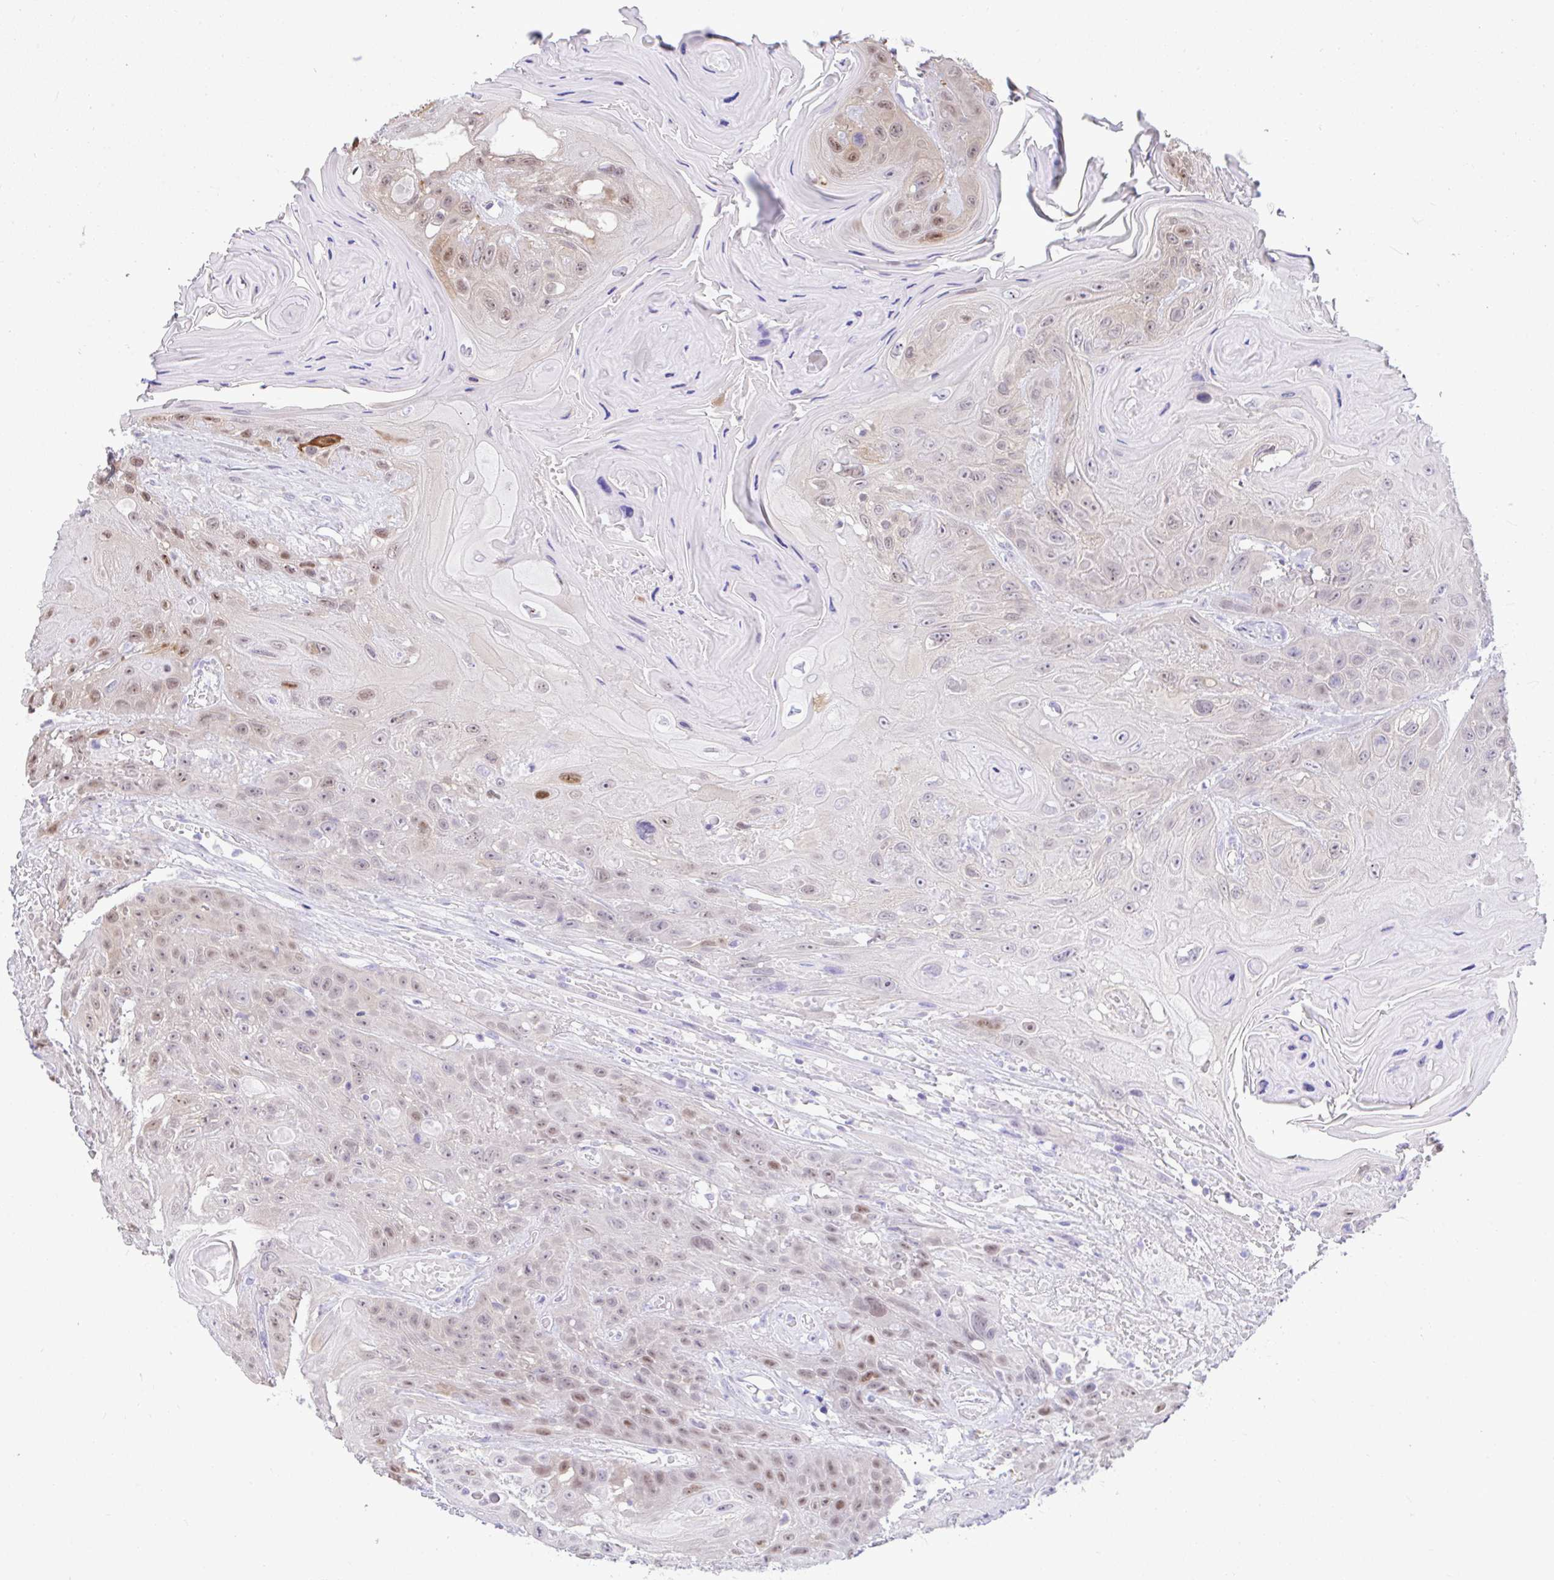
{"staining": {"intensity": "weak", "quantity": "25%-75%", "location": "nuclear"}, "tissue": "head and neck cancer", "cell_type": "Tumor cells", "image_type": "cancer", "snomed": [{"axis": "morphology", "description": "Squamous cell carcinoma, NOS"}, {"axis": "topography", "description": "Head-Neck"}], "caption": "Weak nuclear protein expression is seen in approximately 25%-75% of tumor cells in head and neck cancer (squamous cell carcinoma).", "gene": "ZNF485", "patient": {"sex": "female", "age": 59}}